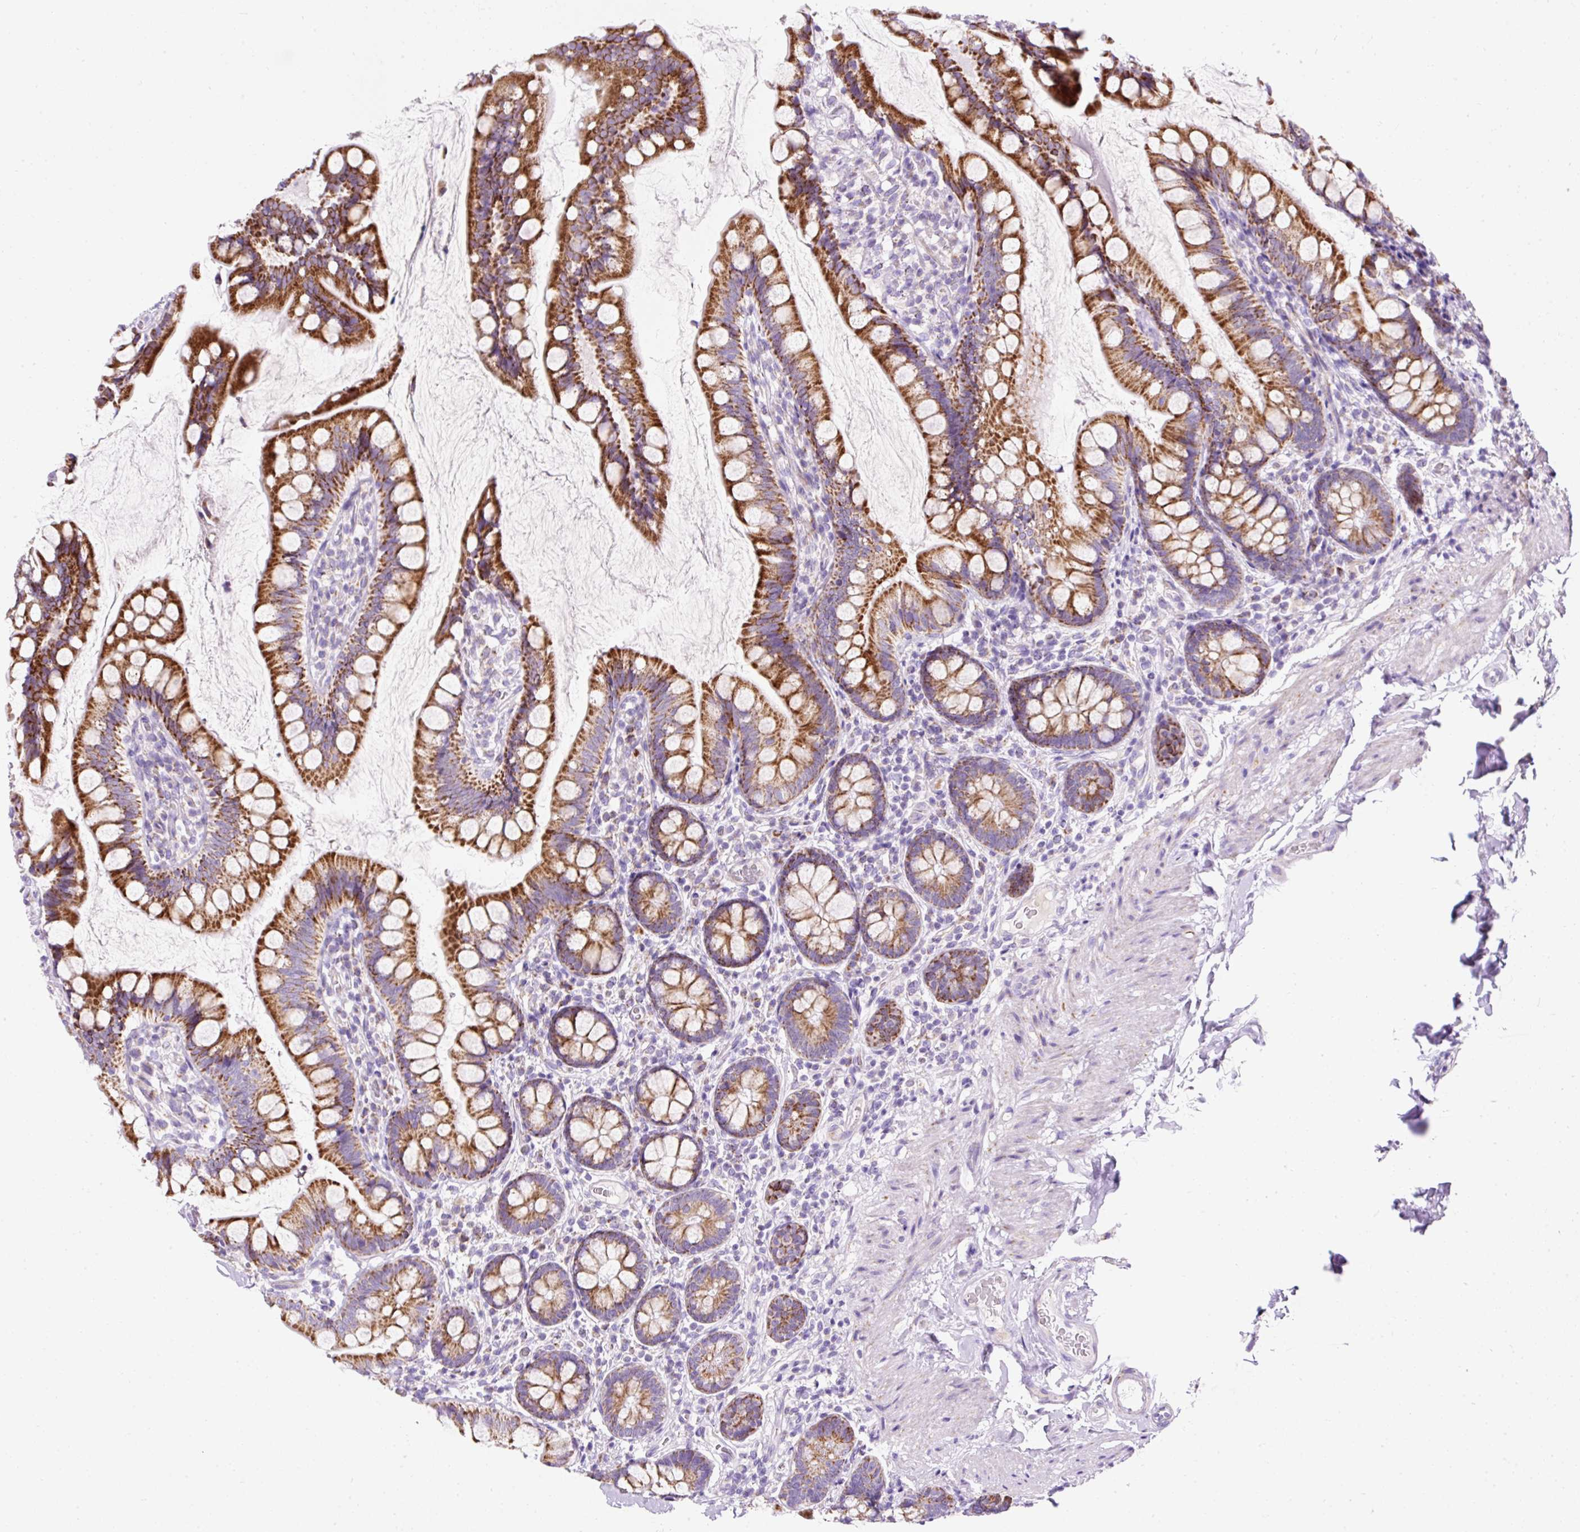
{"staining": {"intensity": "strong", "quantity": ">75%", "location": "cytoplasmic/membranous"}, "tissue": "small intestine", "cell_type": "Glandular cells", "image_type": "normal", "snomed": [{"axis": "morphology", "description": "Normal tissue, NOS"}, {"axis": "topography", "description": "Small intestine"}], "caption": "Immunohistochemistry (IHC) photomicrograph of unremarkable small intestine stained for a protein (brown), which reveals high levels of strong cytoplasmic/membranous staining in approximately >75% of glandular cells.", "gene": "PLPP2", "patient": {"sex": "male", "age": 70}}